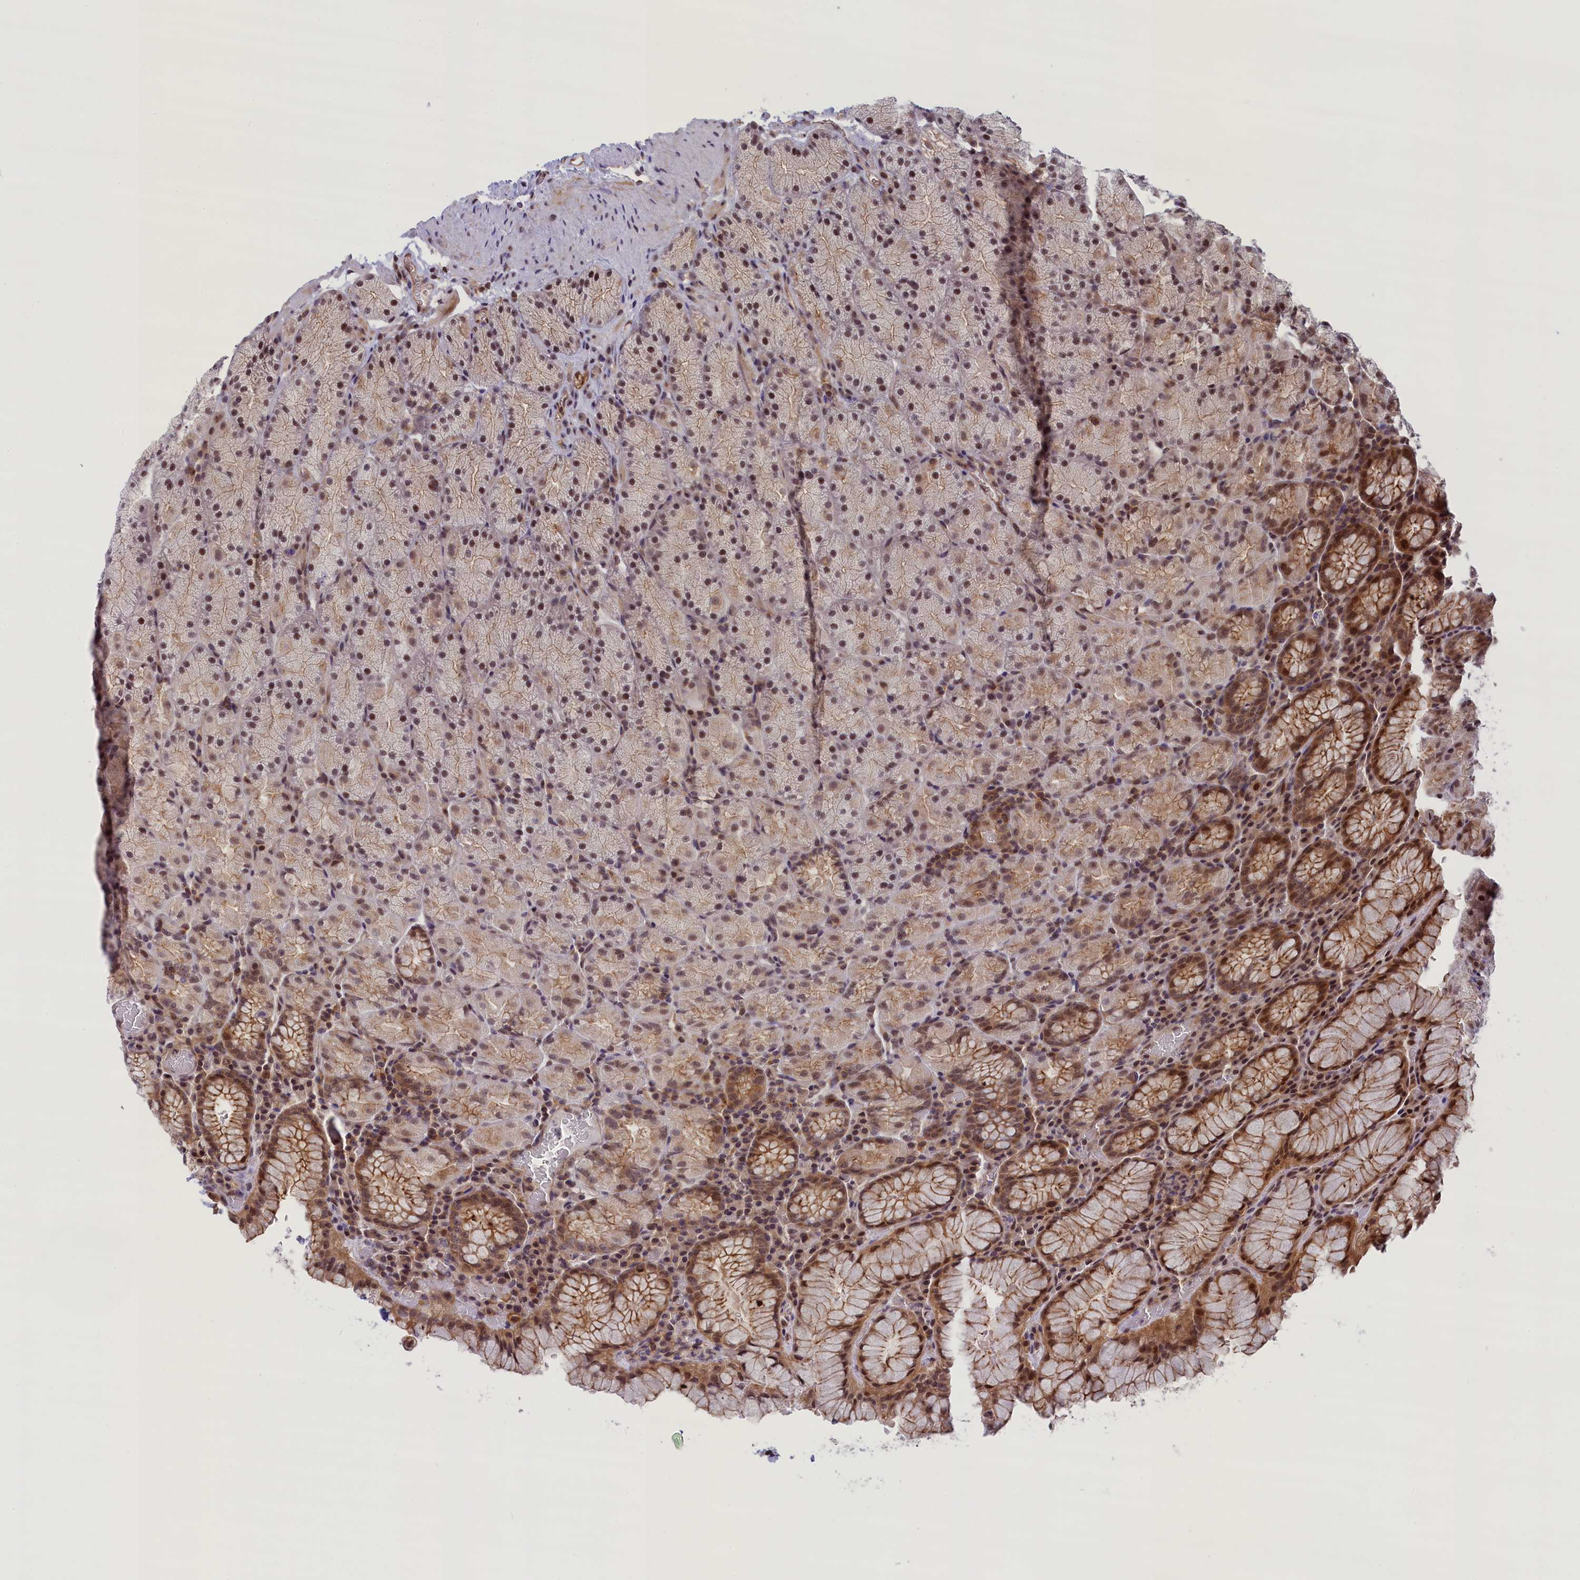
{"staining": {"intensity": "moderate", "quantity": ">75%", "location": "cytoplasmic/membranous,nuclear"}, "tissue": "stomach", "cell_type": "Glandular cells", "image_type": "normal", "snomed": [{"axis": "morphology", "description": "Normal tissue, NOS"}, {"axis": "topography", "description": "Stomach, upper"}, {"axis": "topography", "description": "Stomach, lower"}], "caption": "Moderate cytoplasmic/membranous,nuclear staining is identified in approximately >75% of glandular cells in normal stomach.", "gene": "FCHO1", "patient": {"sex": "male", "age": 80}}